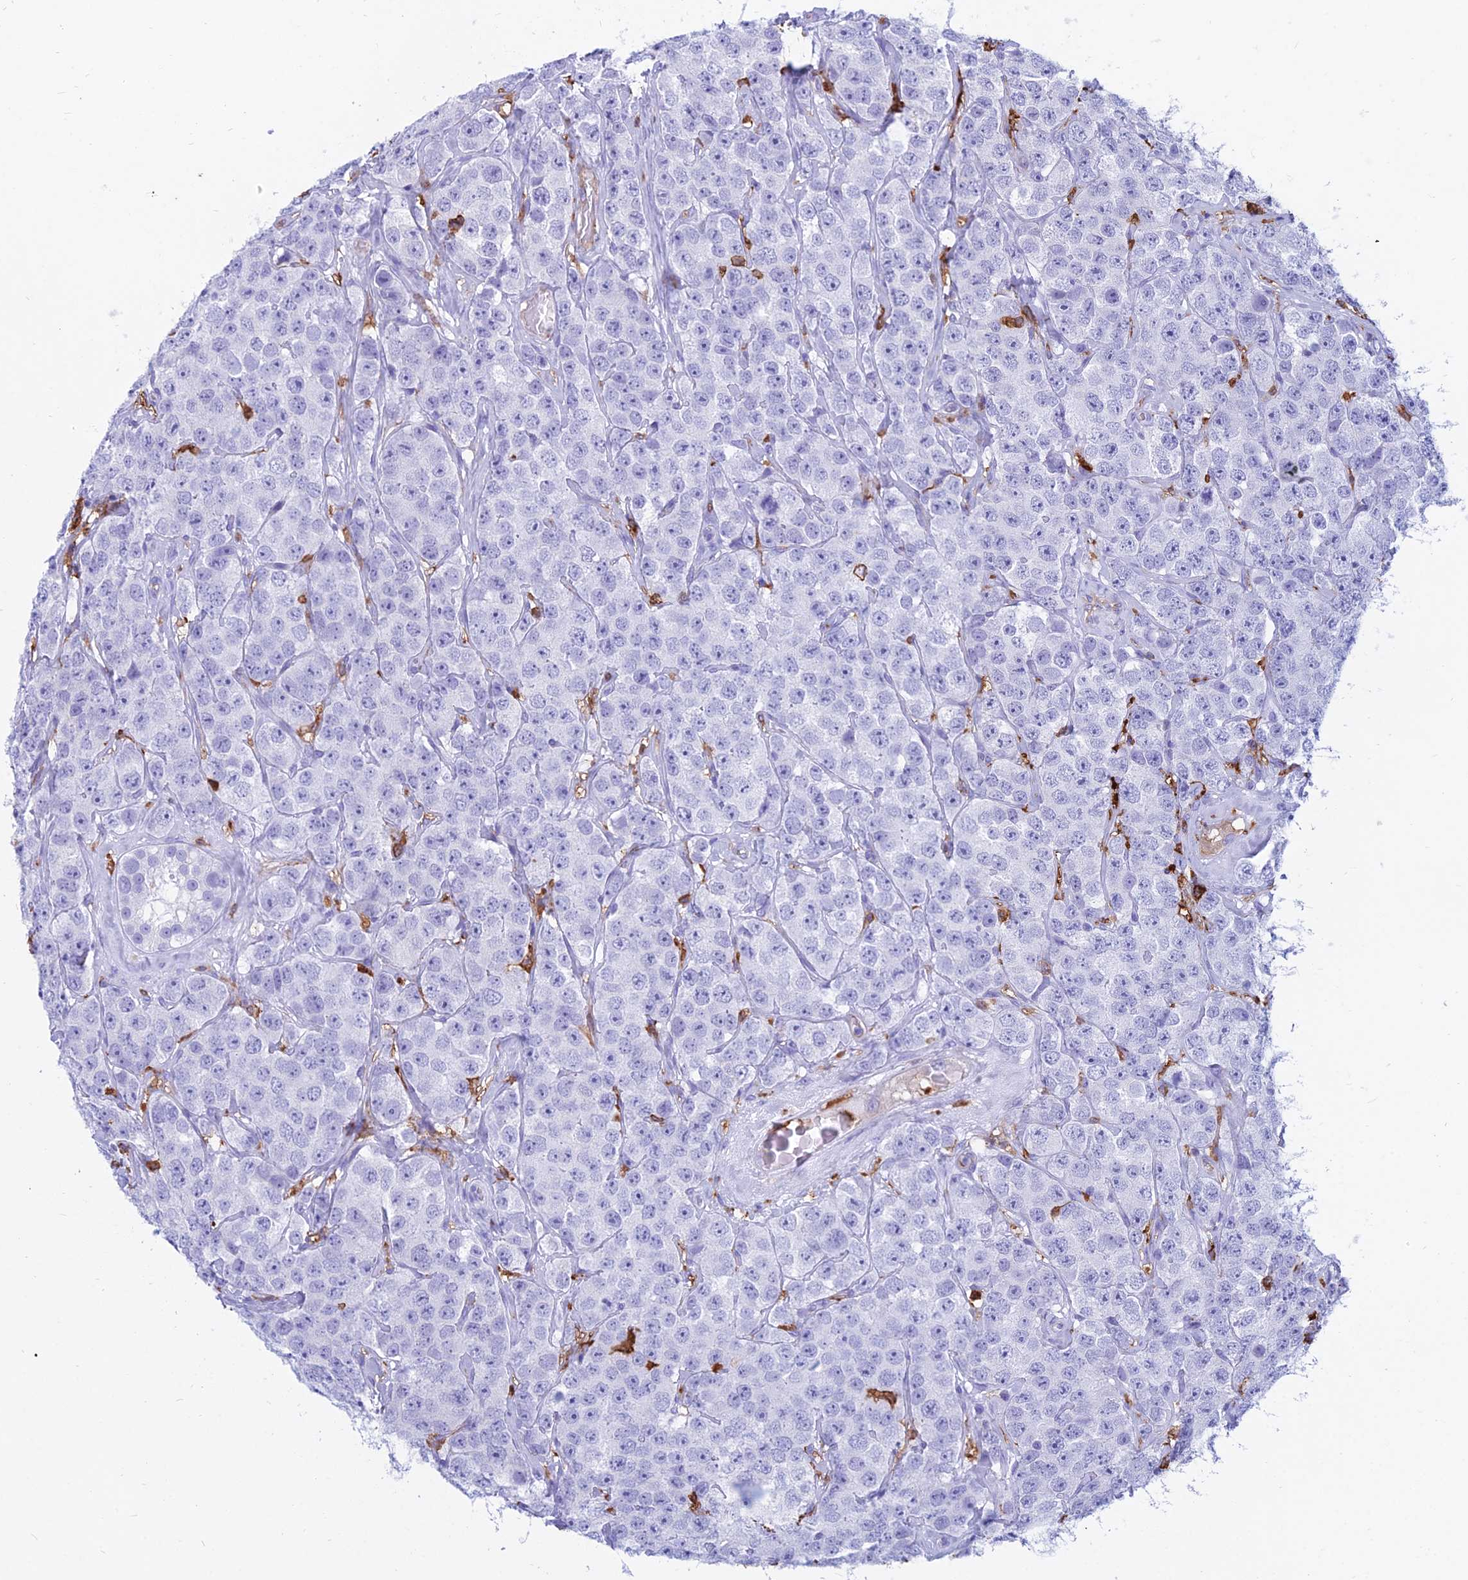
{"staining": {"intensity": "negative", "quantity": "none", "location": "none"}, "tissue": "testis cancer", "cell_type": "Tumor cells", "image_type": "cancer", "snomed": [{"axis": "morphology", "description": "Seminoma, NOS"}, {"axis": "topography", "description": "Testis"}], "caption": "High magnification brightfield microscopy of seminoma (testis) stained with DAB (brown) and counterstained with hematoxylin (blue): tumor cells show no significant positivity.", "gene": "HLA-DRB1", "patient": {"sex": "male", "age": 28}}